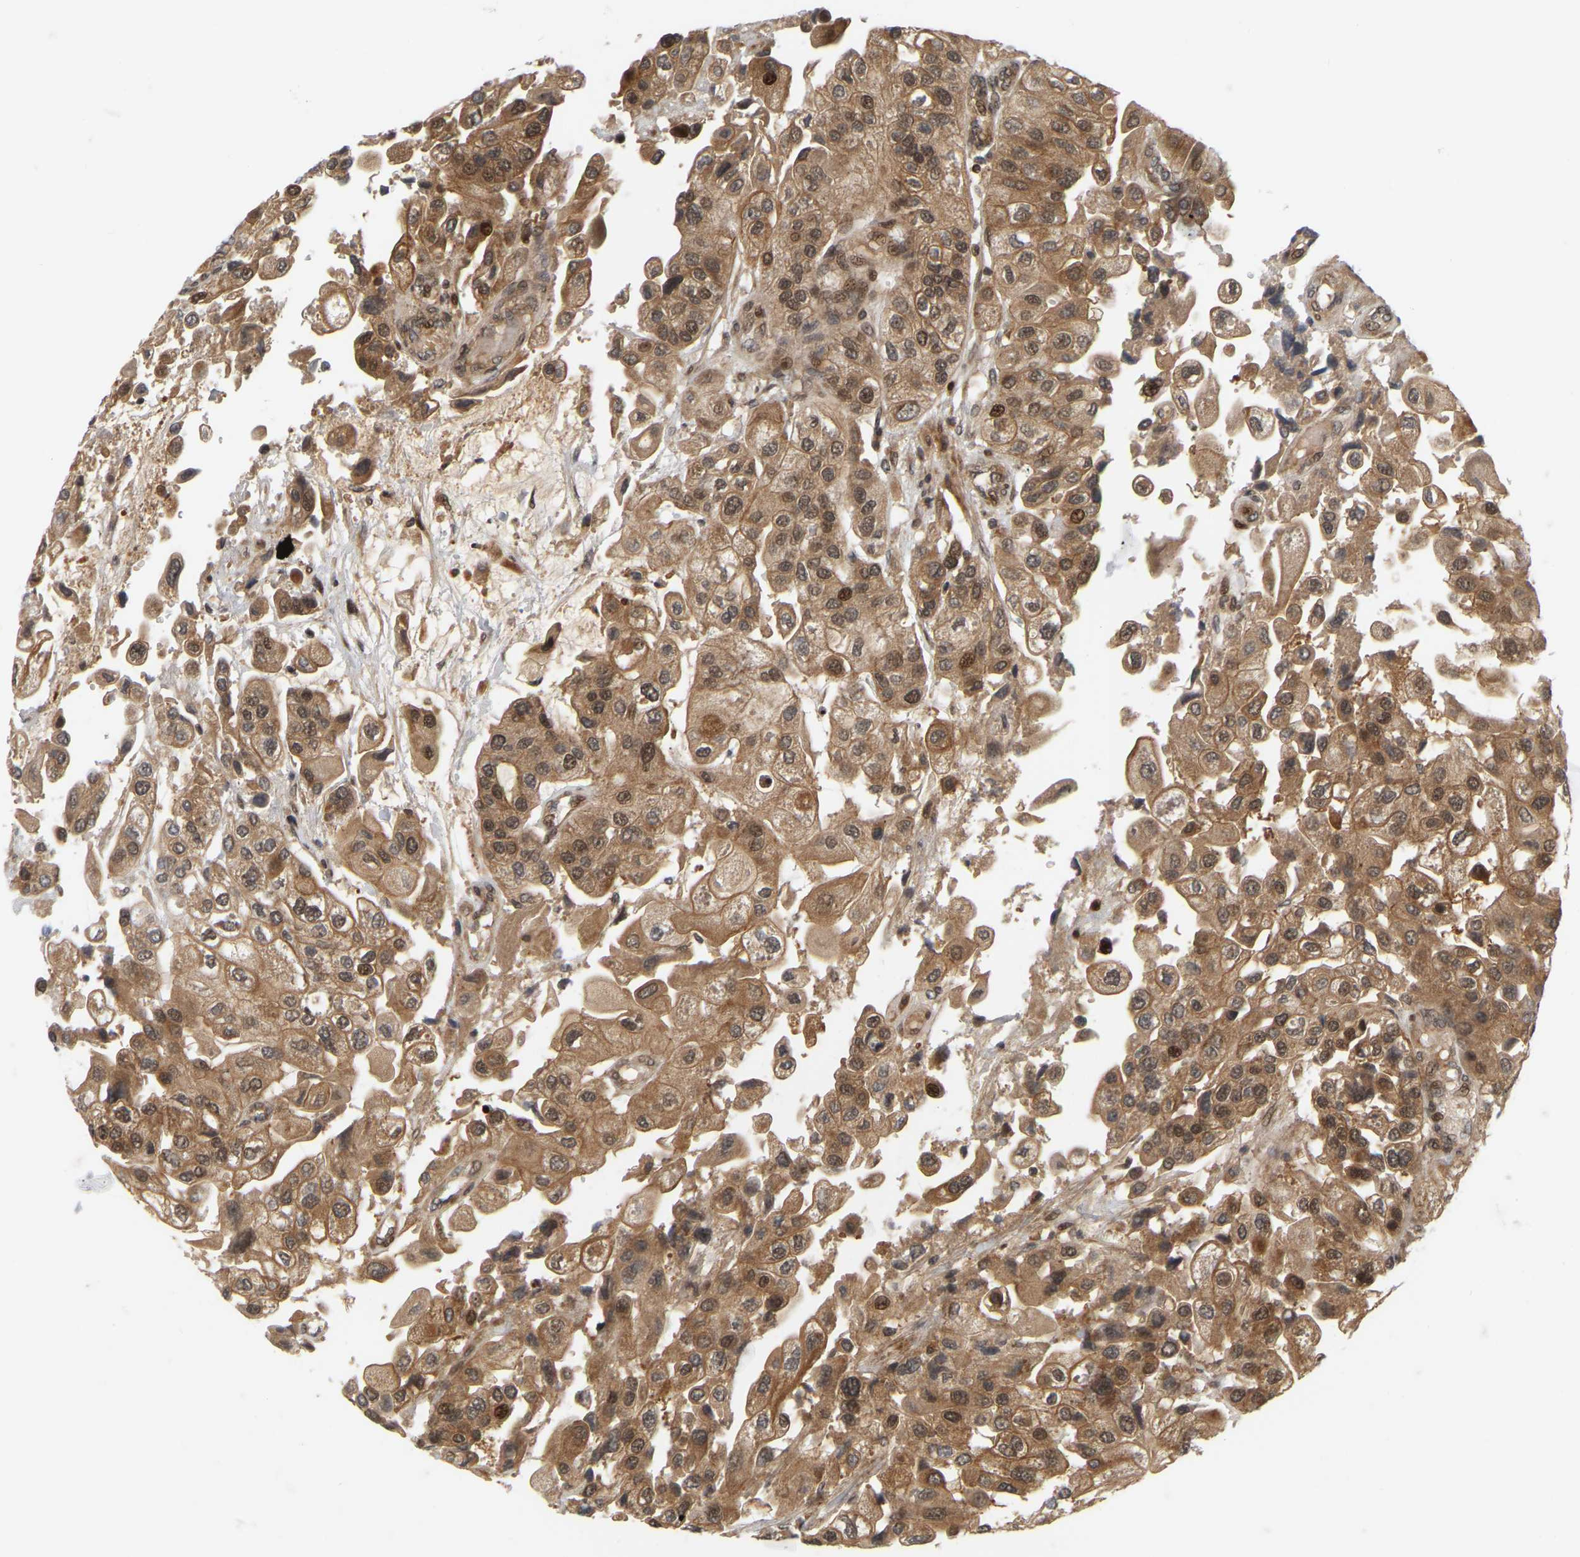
{"staining": {"intensity": "moderate", "quantity": ">75%", "location": "cytoplasmic/membranous,nuclear"}, "tissue": "urothelial cancer", "cell_type": "Tumor cells", "image_type": "cancer", "snomed": [{"axis": "morphology", "description": "Urothelial carcinoma, High grade"}, {"axis": "topography", "description": "Urinary bladder"}], "caption": "High-grade urothelial carcinoma stained for a protein (brown) reveals moderate cytoplasmic/membranous and nuclear positive expression in about >75% of tumor cells.", "gene": "NFE2L2", "patient": {"sex": "female", "age": 64}}